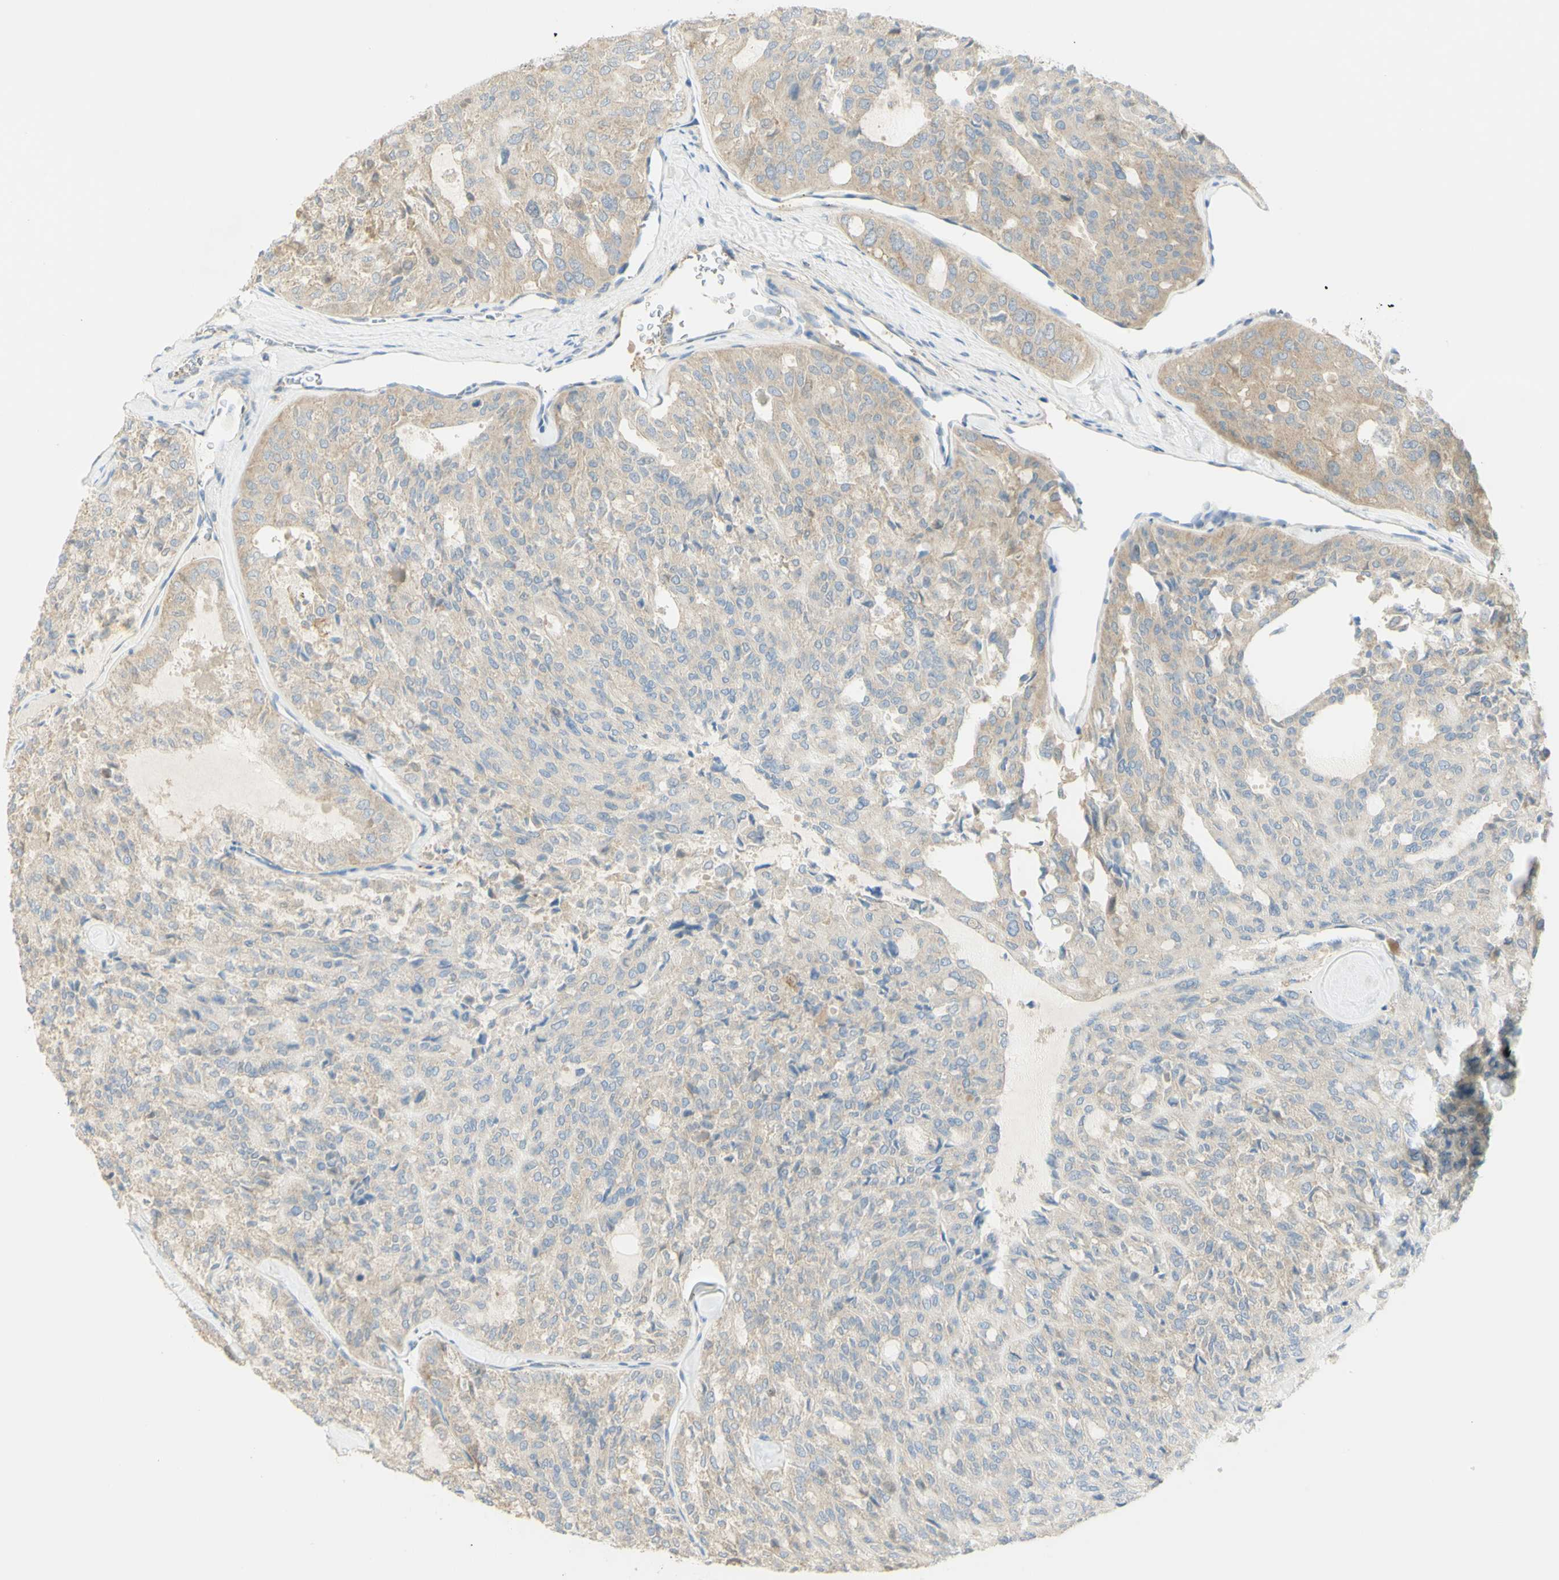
{"staining": {"intensity": "weak", "quantity": "25%-75%", "location": "cytoplasmic/membranous"}, "tissue": "thyroid cancer", "cell_type": "Tumor cells", "image_type": "cancer", "snomed": [{"axis": "morphology", "description": "Follicular adenoma carcinoma, NOS"}, {"axis": "topography", "description": "Thyroid gland"}], "caption": "Brown immunohistochemical staining in human thyroid cancer demonstrates weak cytoplasmic/membranous expression in about 25%-75% of tumor cells.", "gene": "GCNT3", "patient": {"sex": "male", "age": 75}}